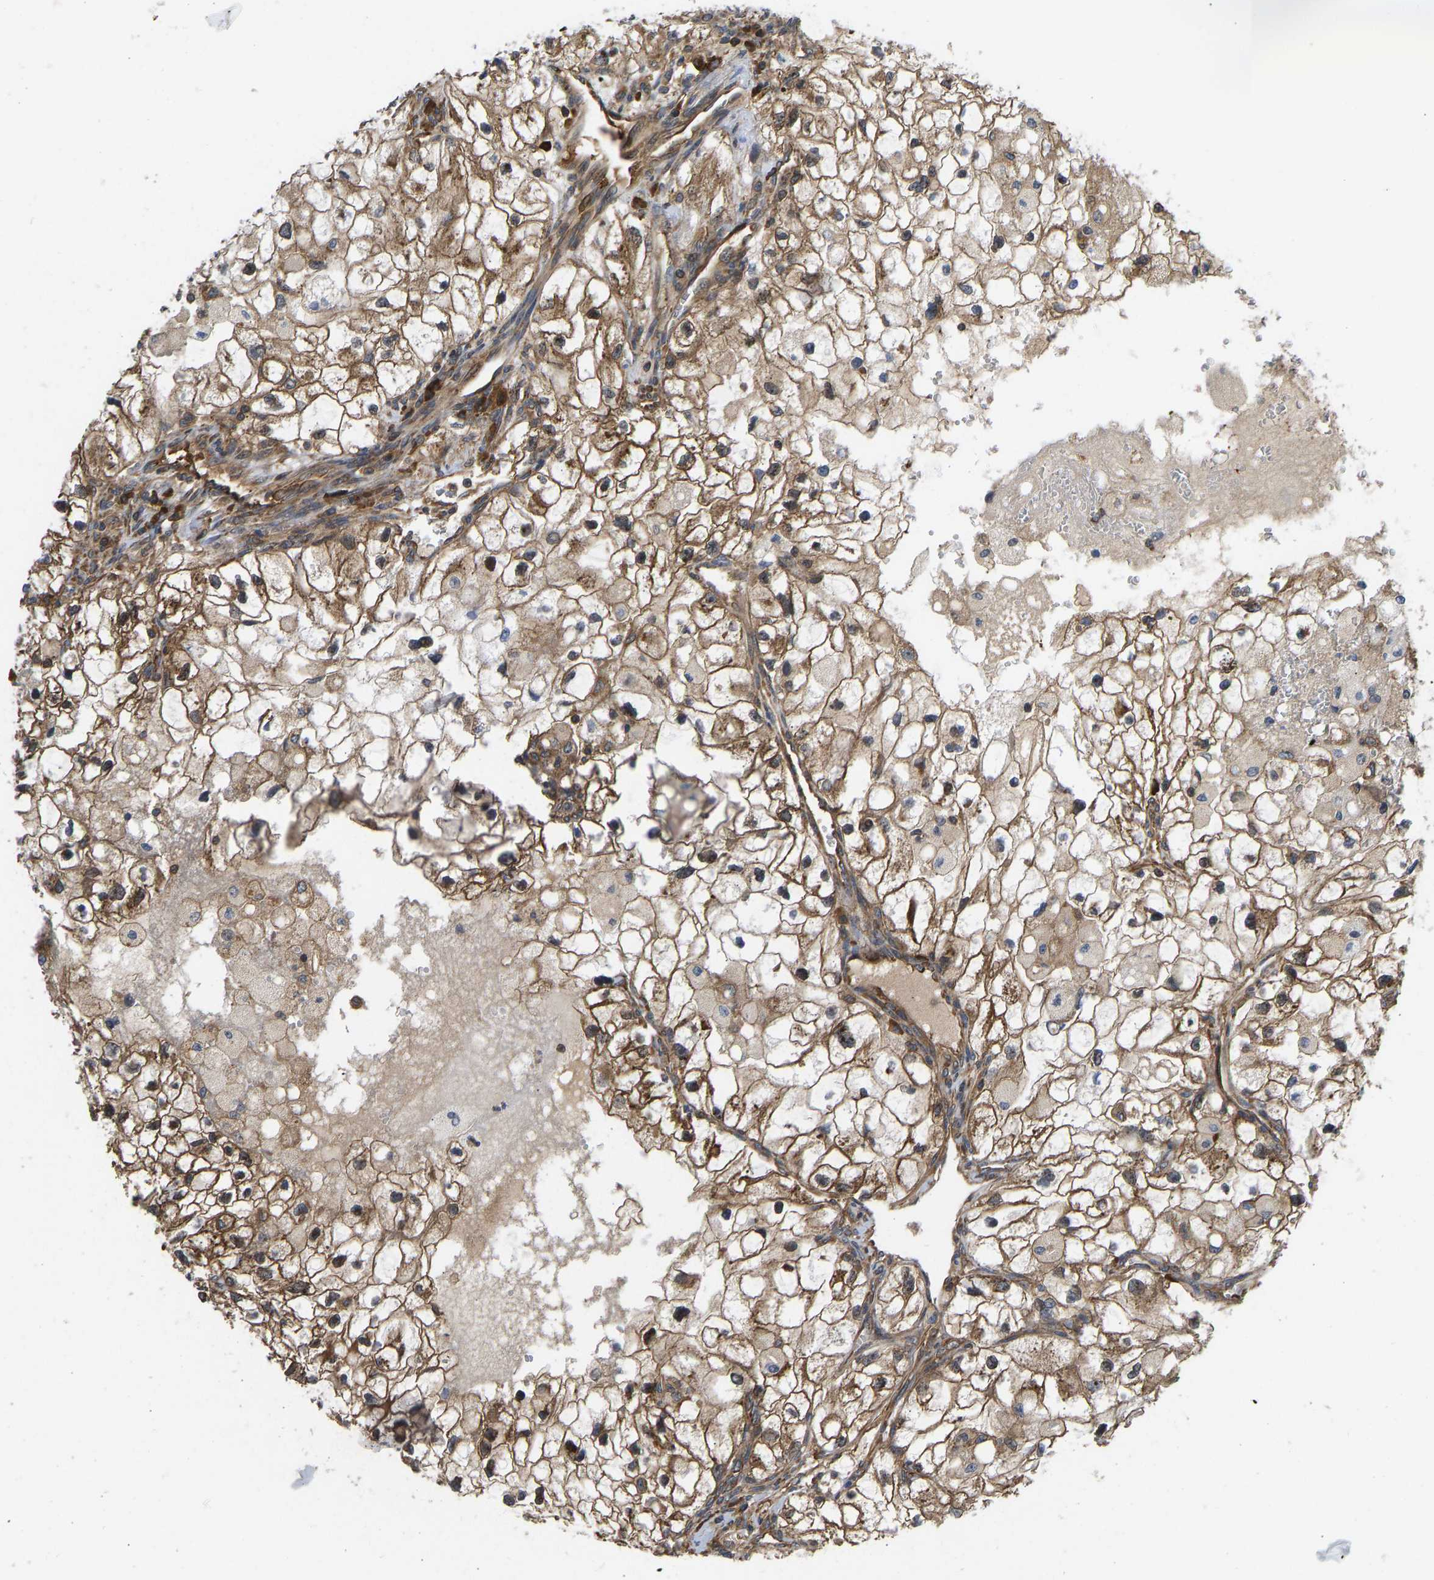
{"staining": {"intensity": "moderate", "quantity": ">75%", "location": "cytoplasmic/membranous"}, "tissue": "renal cancer", "cell_type": "Tumor cells", "image_type": "cancer", "snomed": [{"axis": "morphology", "description": "Adenocarcinoma, NOS"}, {"axis": "topography", "description": "Kidney"}], "caption": "IHC of human adenocarcinoma (renal) exhibits medium levels of moderate cytoplasmic/membranous expression in about >75% of tumor cells. Immunohistochemistry (ihc) stains the protein in brown and the nuclei are stained blue.", "gene": "RASGRF2", "patient": {"sex": "female", "age": 70}}